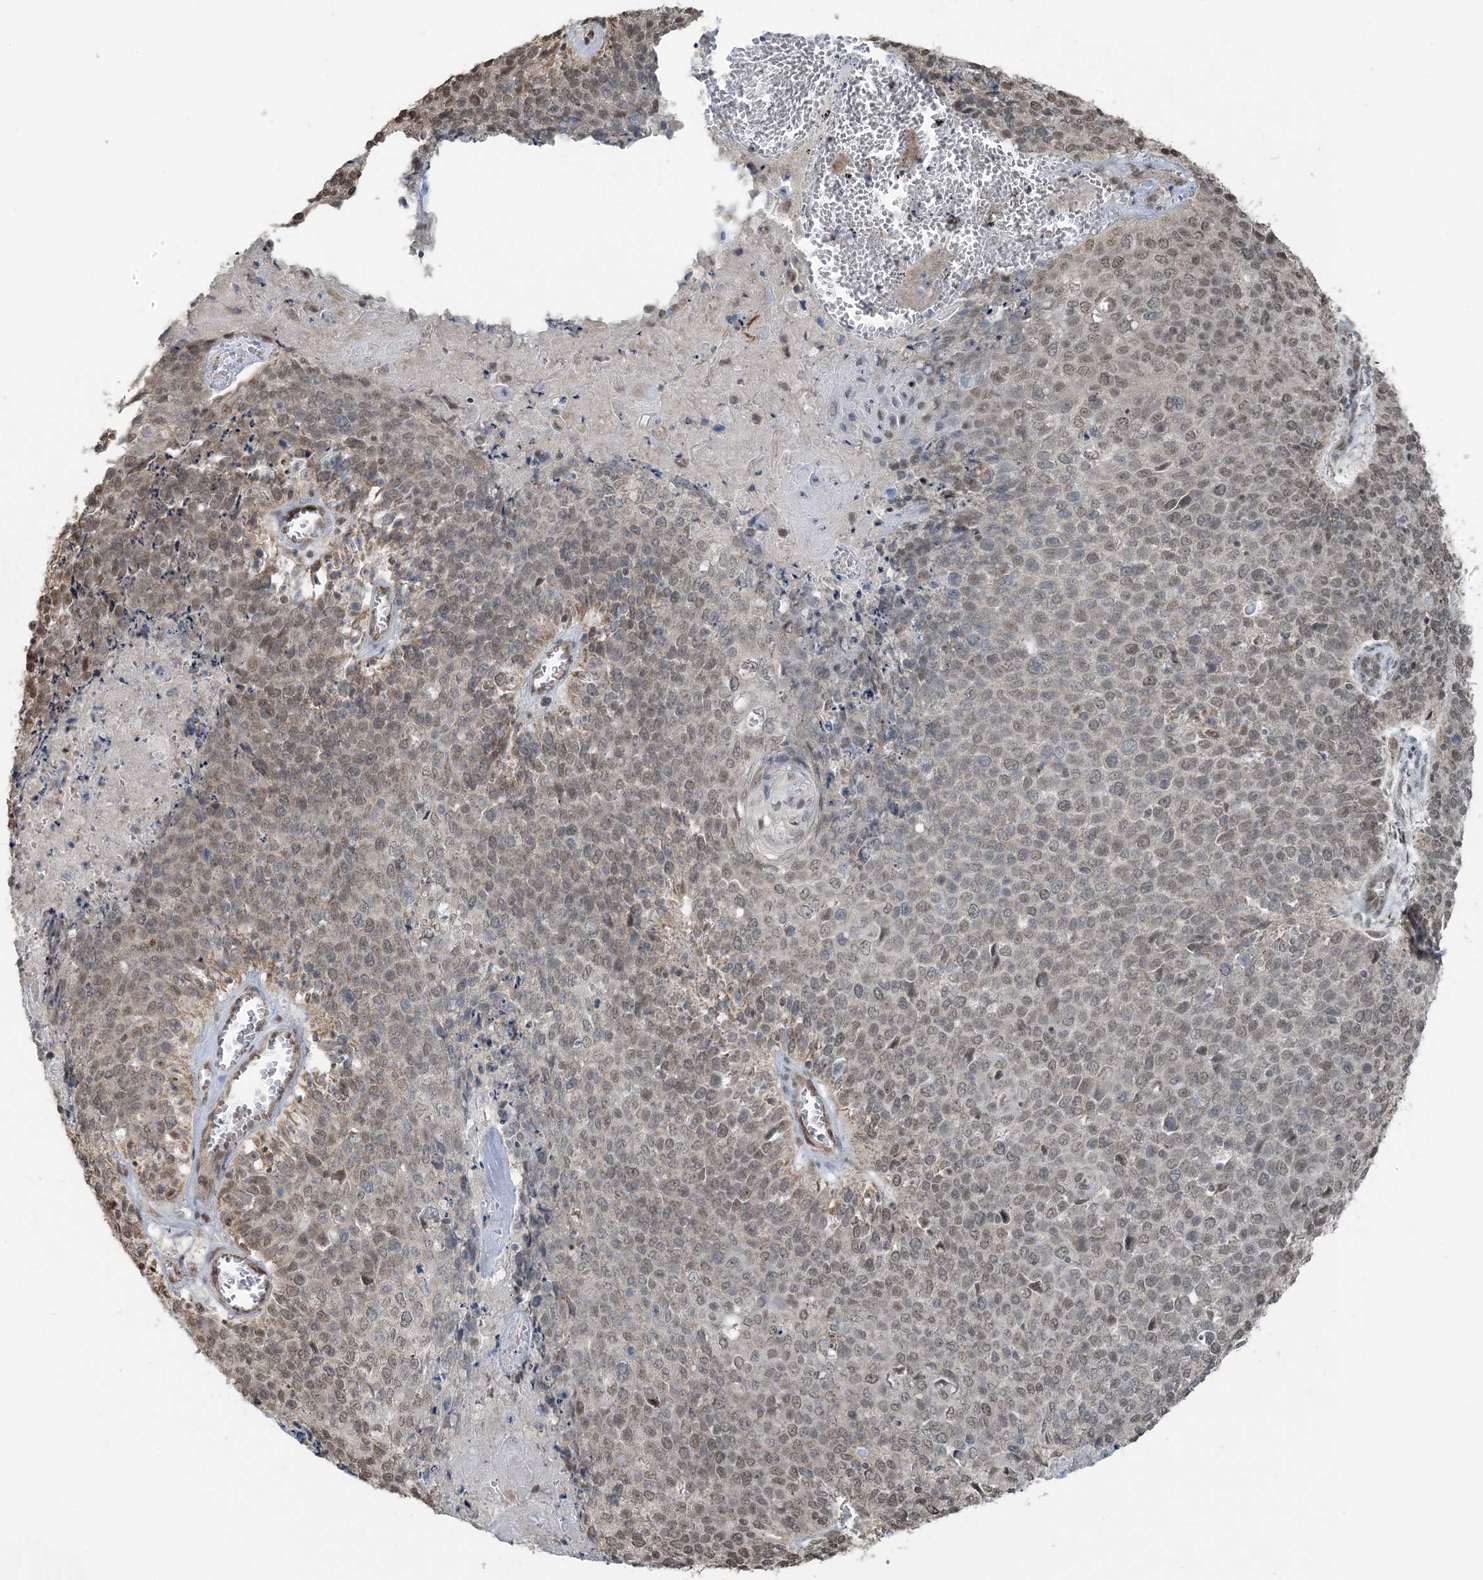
{"staining": {"intensity": "weak", "quantity": ">75%", "location": "nuclear"}, "tissue": "cervical cancer", "cell_type": "Tumor cells", "image_type": "cancer", "snomed": [{"axis": "morphology", "description": "Squamous cell carcinoma, NOS"}, {"axis": "topography", "description": "Cervix"}], "caption": "An image of human cervical cancer stained for a protein displays weak nuclear brown staining in tumor cells.", "gene": "PILRB", "patient": {"sex": "female", "age": 39}}